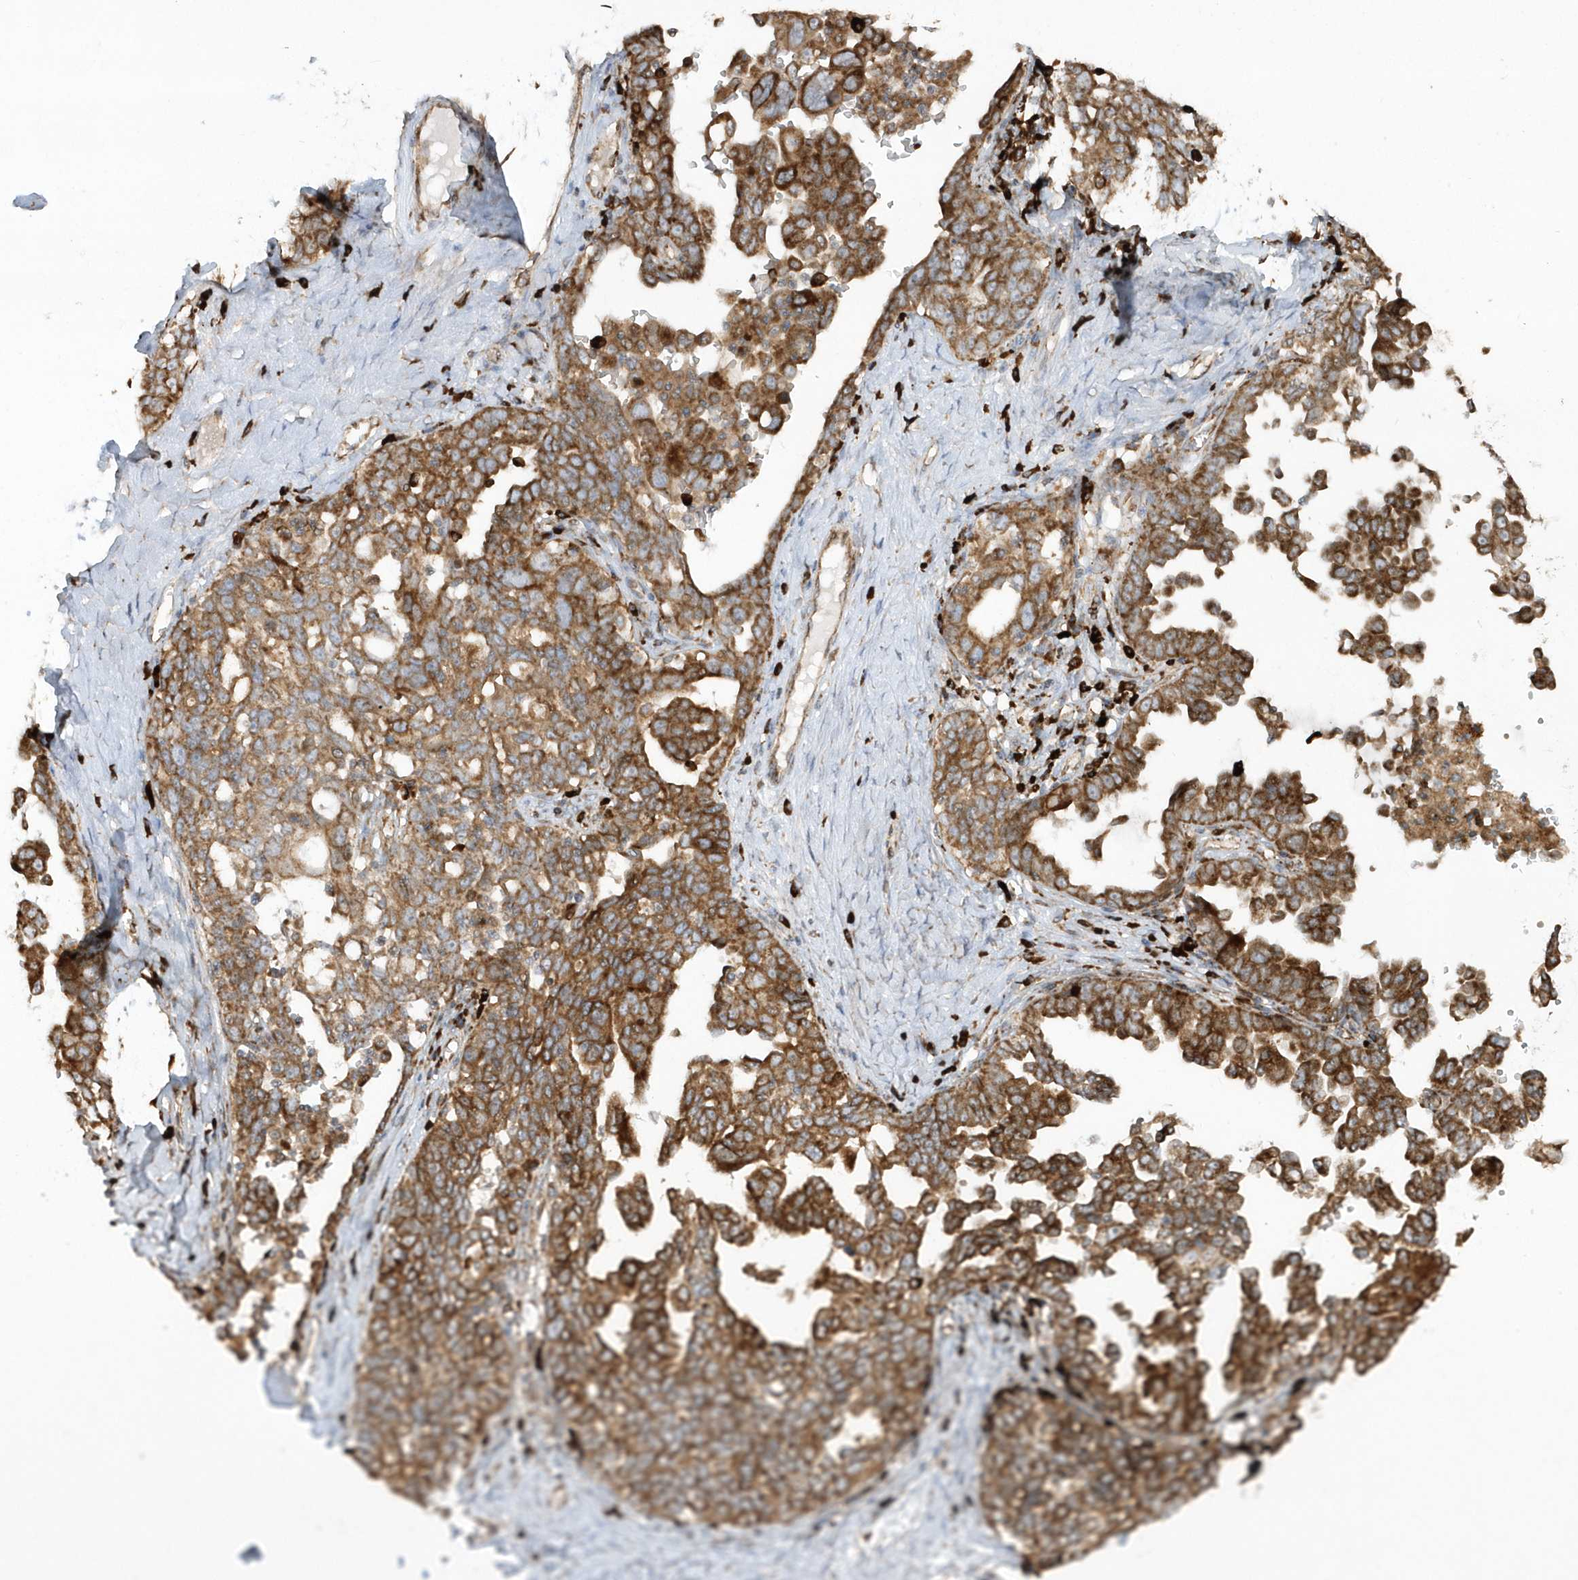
{"staining": {"intensity": "strong", "quantity": ">75%", "location": "cytoplasmic/membranous"}, "tissue": "ovarian cancer", "cell_type": "Tumor cells", "image_type": "cancer", "snomed": [{"axis": "morphology", "description": "Carcinoma, endometroid"}, {"axis": "topography", "description": "Ovary"}], "caption": "Strong cytoplasmic/membranous protein staining is seen in about >75% of tumor cells in ovarian cancer (endometroid carcinoma).", "gene": "SH3BP2", "patient": {"sex": "female", "age": 62}}